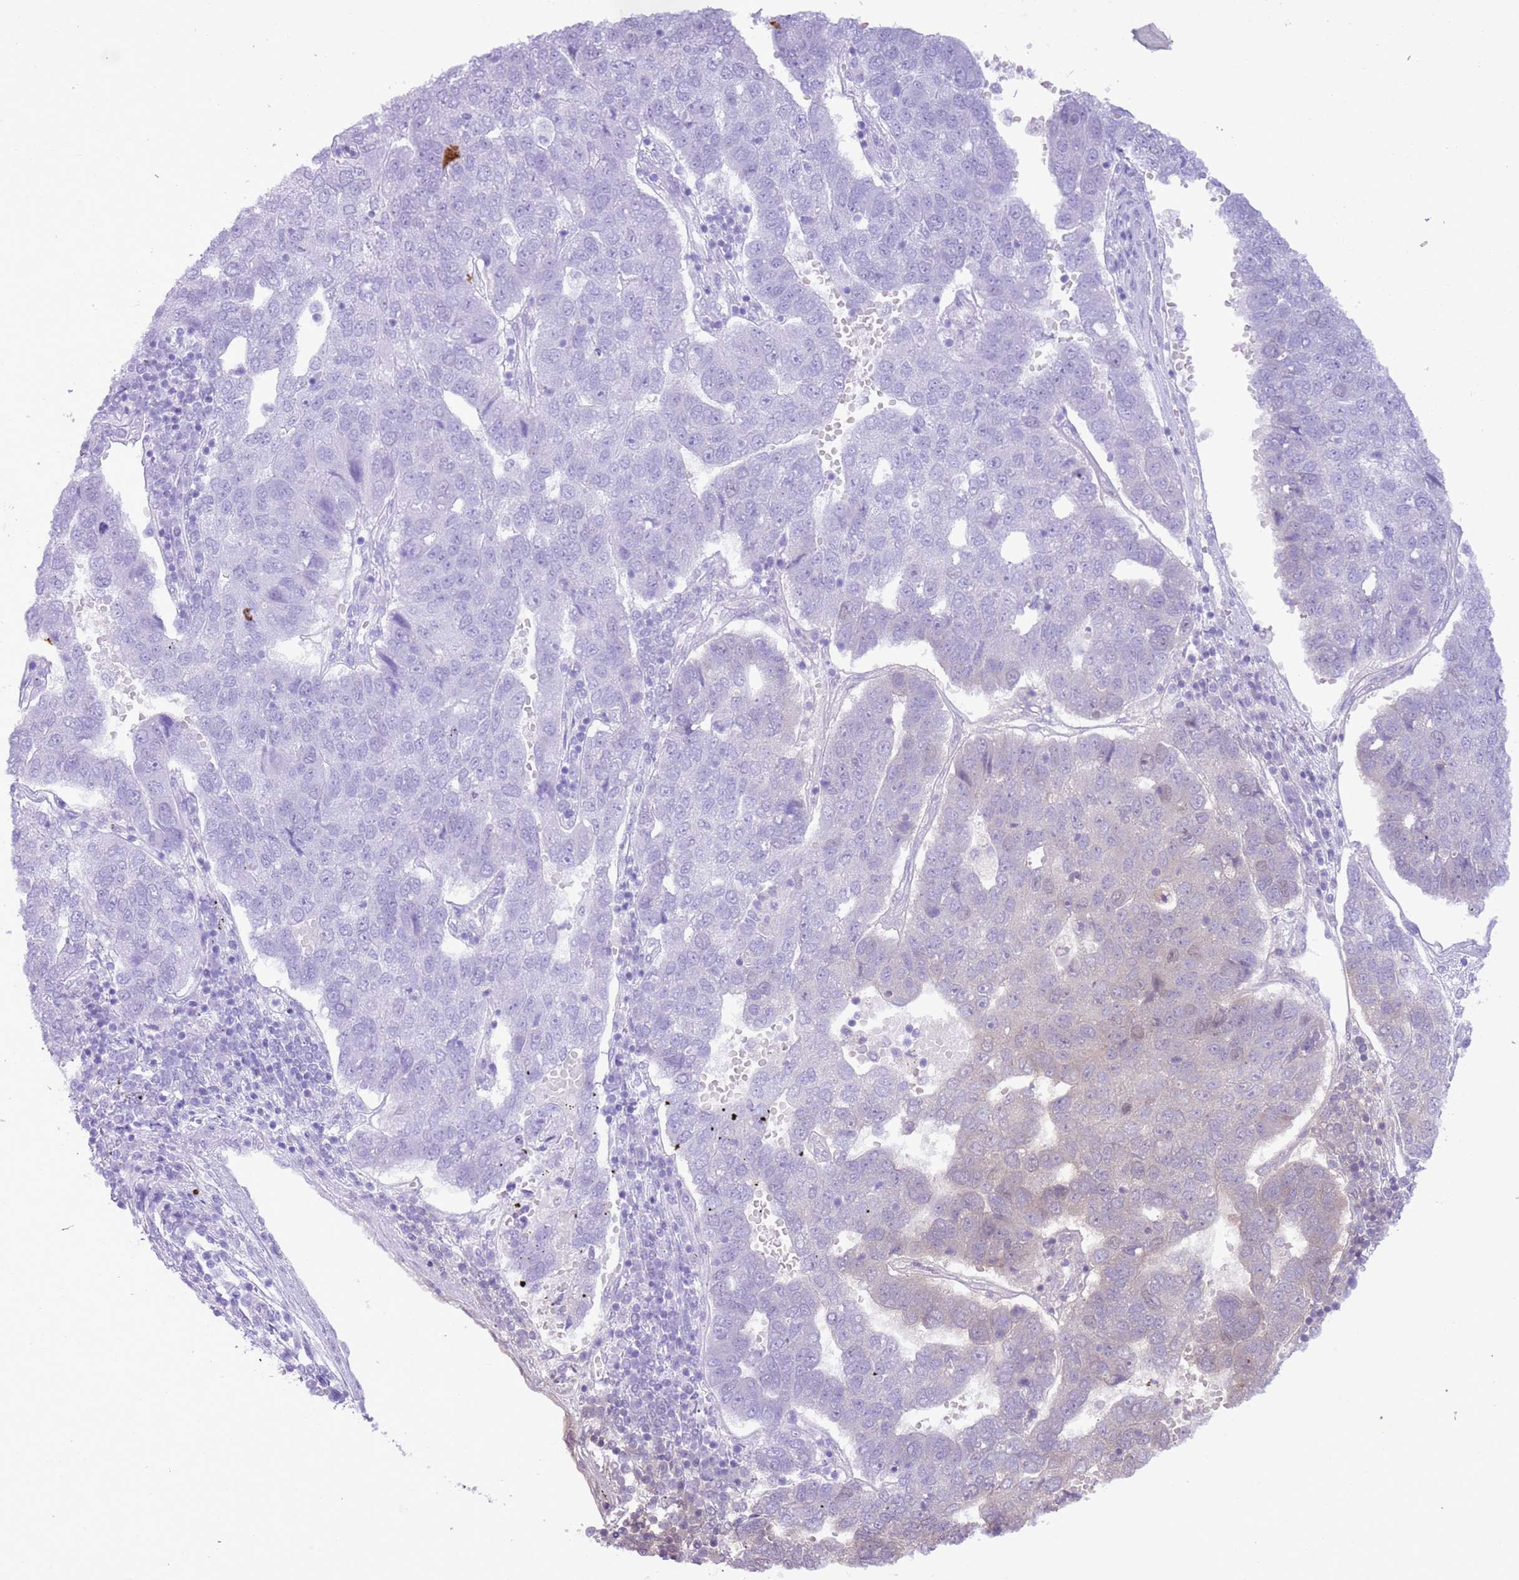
{"staining": {"intensity": "negative", "quantity": "none", "location": "none"}, "tissue": "pancreatic cancer", "cell_type": "Tumor cells", "image_type": "cancer", "snomed": [{"axis": "morphology", "description": "Adenocarcinoma, NOS"}, {"axis": "topography", "description": "Pancreas"}], "caption": "Immunohistochemistry histopathology image of pancreatic cancer stained for a protein (brown), which reveals no staining in tumor cells. (IHC, brightfield microscopy, high magnification).", "gene": "GMNN", "patient": {"sex": "female", "age": 61}}